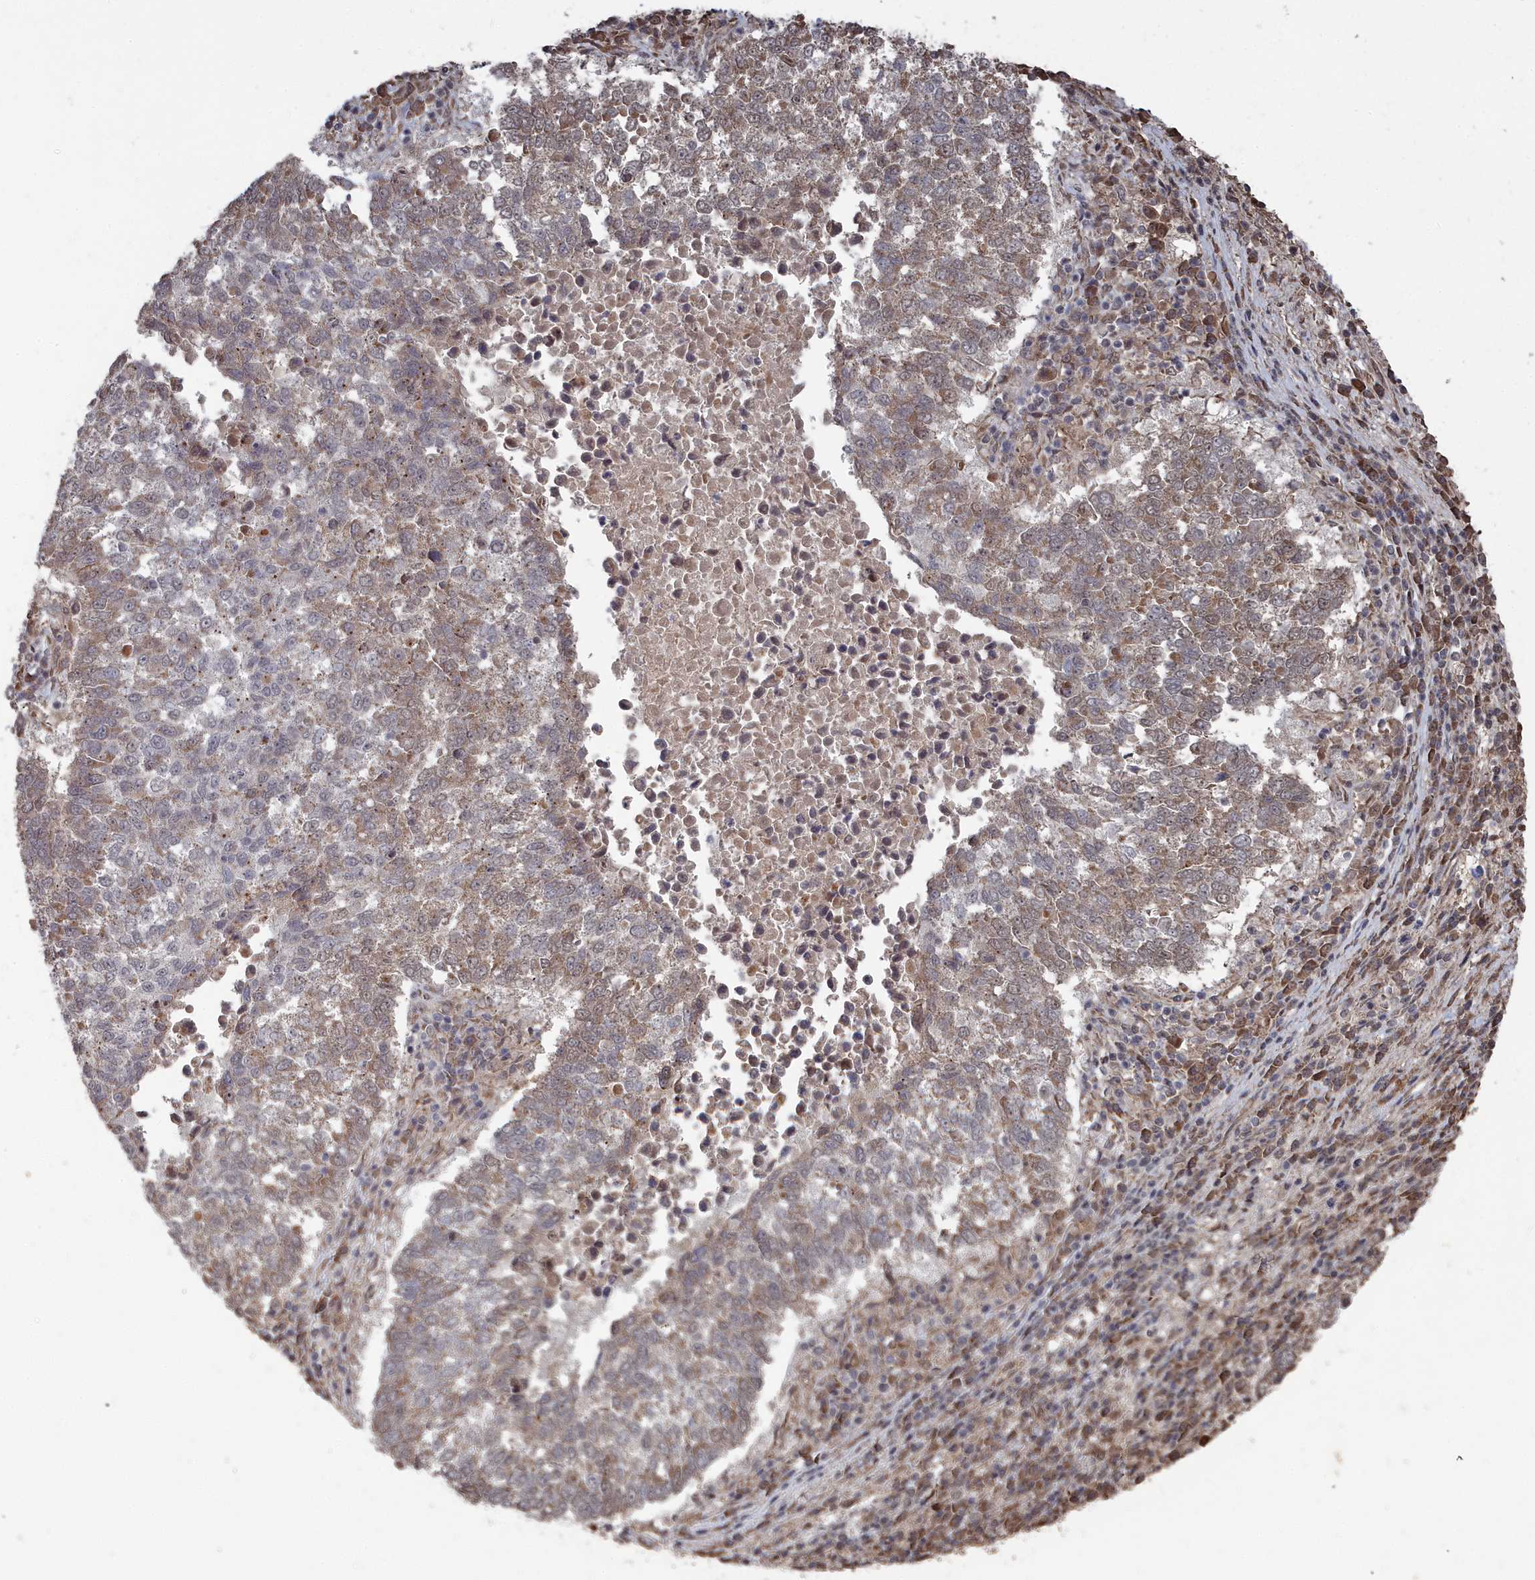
{"staining": {"intensity": "moderate", "quantity": ">75%", "location": "cytoplasmic/membranous,nuclear"}, "tissue": "lung cancer", "cell_type": "Tumor cells", "image_type": "cancer", "snomed": [{"axis": "morphology", "description": "Squamous cell carcinoma, NOS"}, {"axis": "topography", "description": "Lung"}], "caption": "High-magnification brightfield microscopy of lung cancer stained with DAB (brown) and counterstained with hematoxylin (blue). tumor cells exhibit moderate cytoplasmic/membranous and nuclear staining is identified in about>75% of cells.", "gene": "CCNP", "patient": {"sex": "male", "age": 73}}